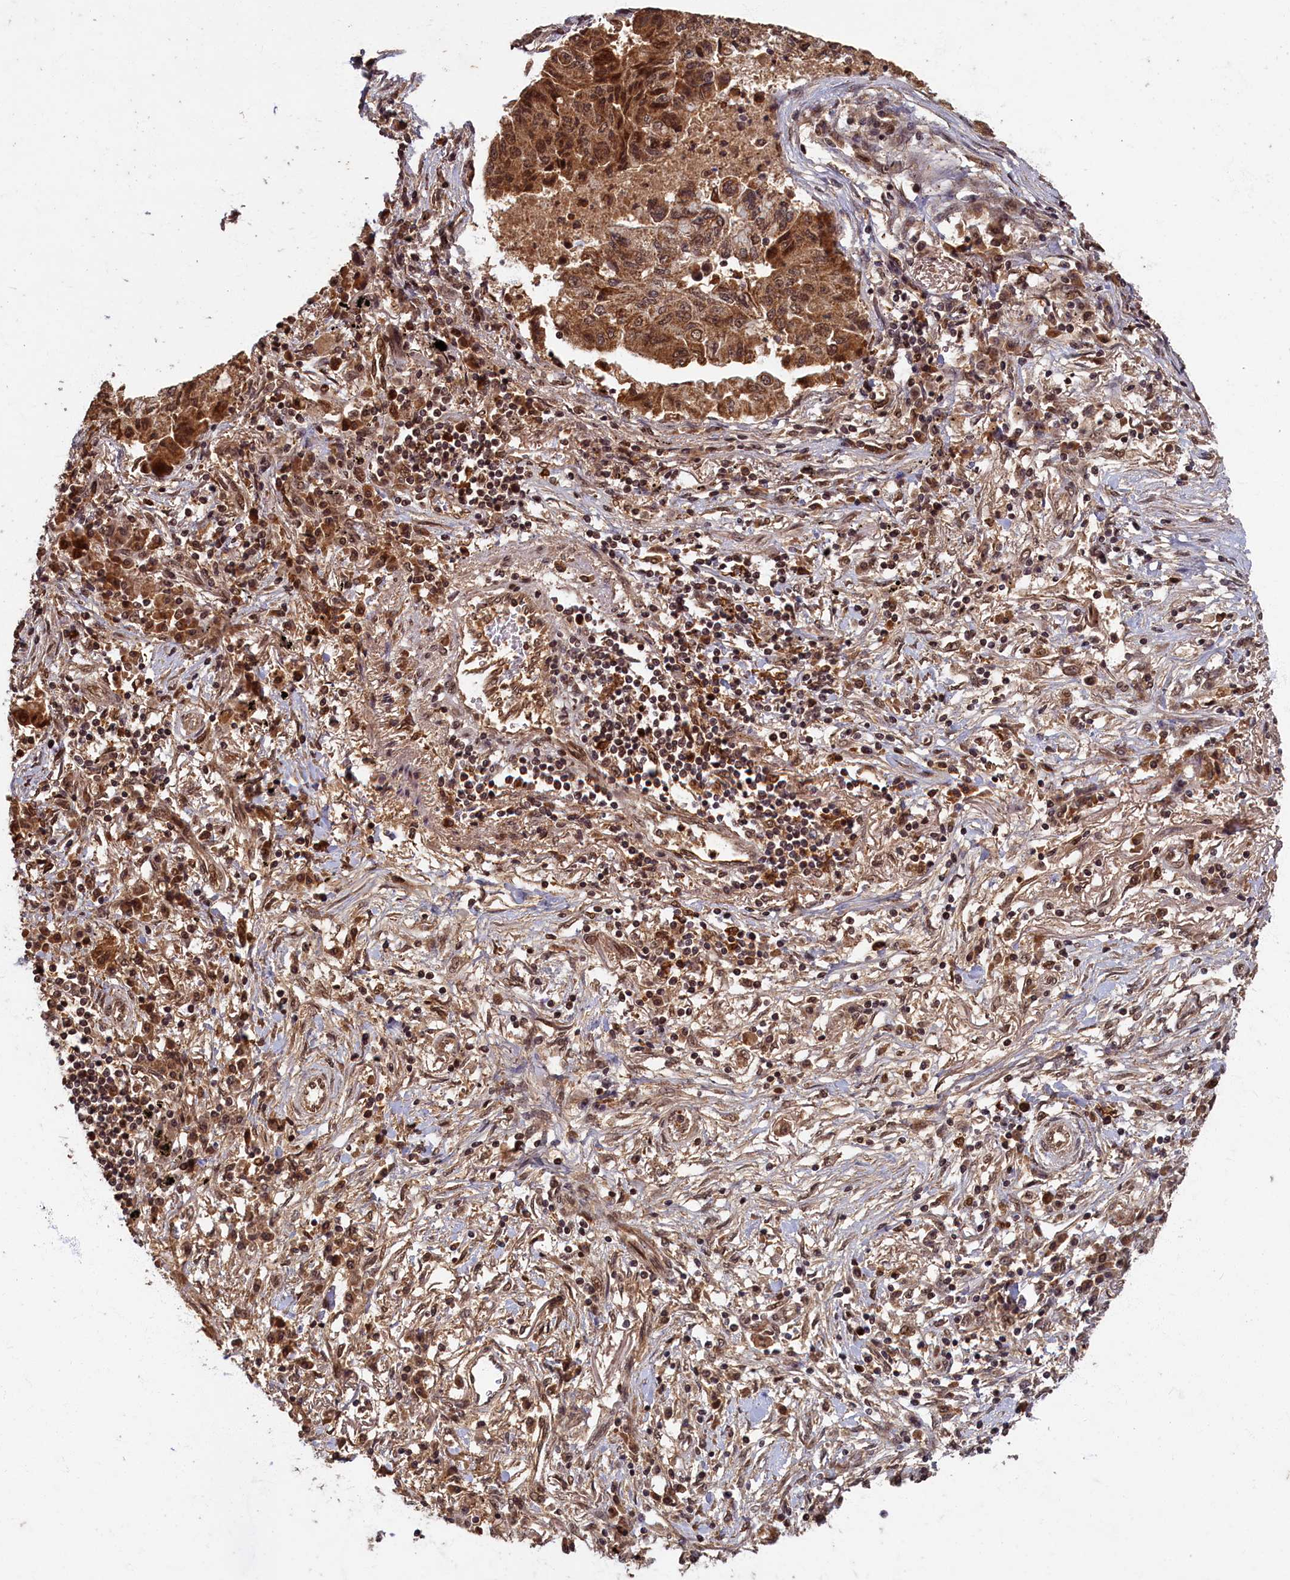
{"staining": {"intensity": "moderate", "quantity": ">75%", "location": "cytoplasmic/membranous"}, "tissue": "lung cancer", "cell_type": "Tumor cells", "image_type": "cancer", "snomed": [{"axis": "morphology", "description": "Squamous cell carcinoma, NOS"}, {"axis": "topography", "description": "Lung"}], "caption": "Immunohistochemical staining of human lung squamous cell carcinoma displays medium levels of moderate cytoplasmic/membranous protein expression in about >75% of tumor cells.", "gene": "BRCA1", "patient": {"sex": "male", "age": 74}}